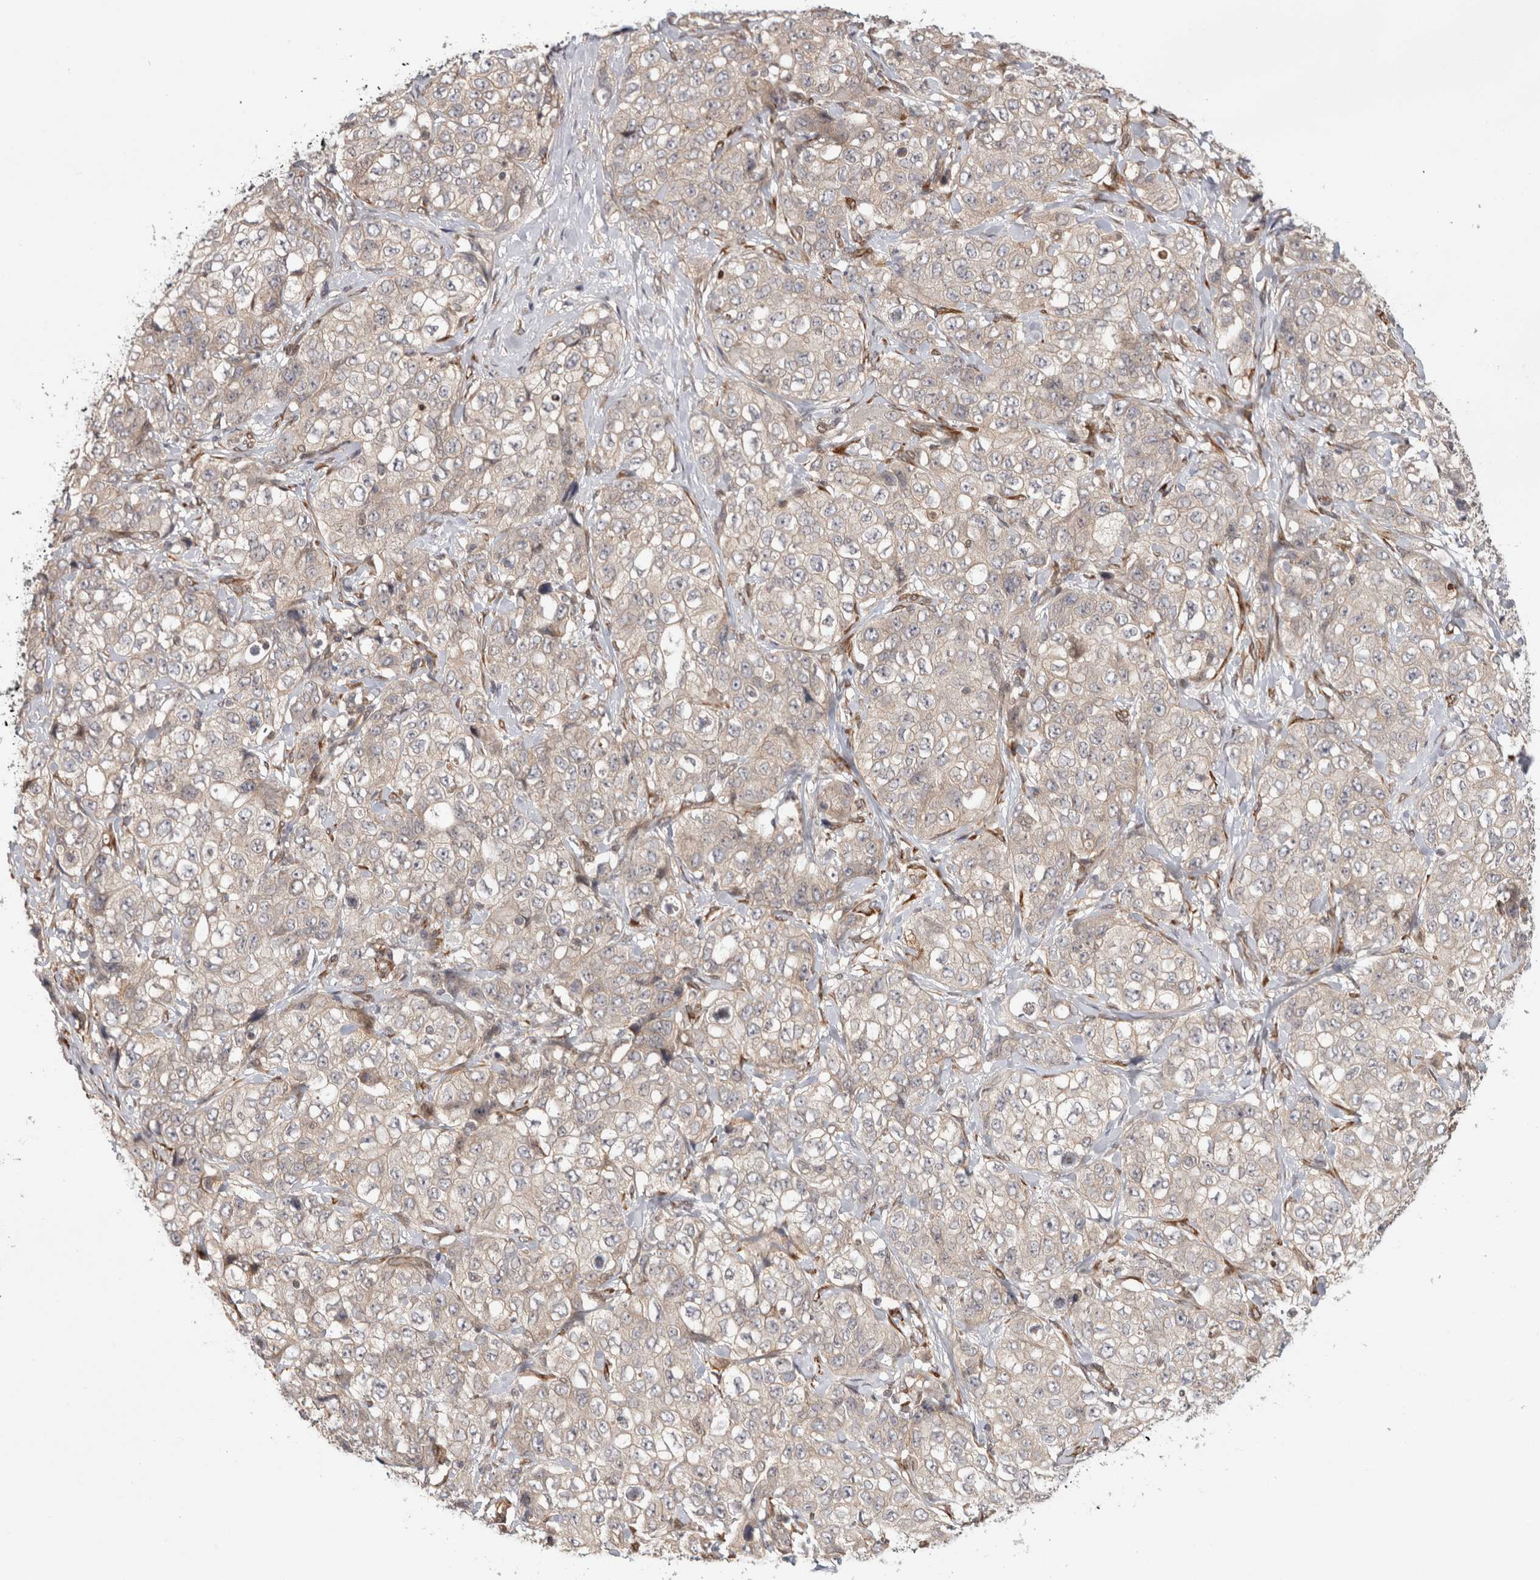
{"staining": {"intensity": "weak", "quantity": "<25%", "location": "cytoplasmic/membranous"}, "tissue": "stomach cancer", "cell_type": "Tumor cells", "image_type": "cancer", "snomed": [{"axis": "morphology", "description": "Adenocarcinoma, NOS"}, {"axis": "topography", "description": "Stomach"}], "caption": "Immunohistochemical staining of stomach adenocarcinoma exhibits no significant positivity in tumor cells. (Brightfield microscopy of DAB (3,3'-diaminobenzidine) immunohistochemistry at high magnification).", "gene": "ZNF318", "patient": {"sex": "male", "age": 48}}